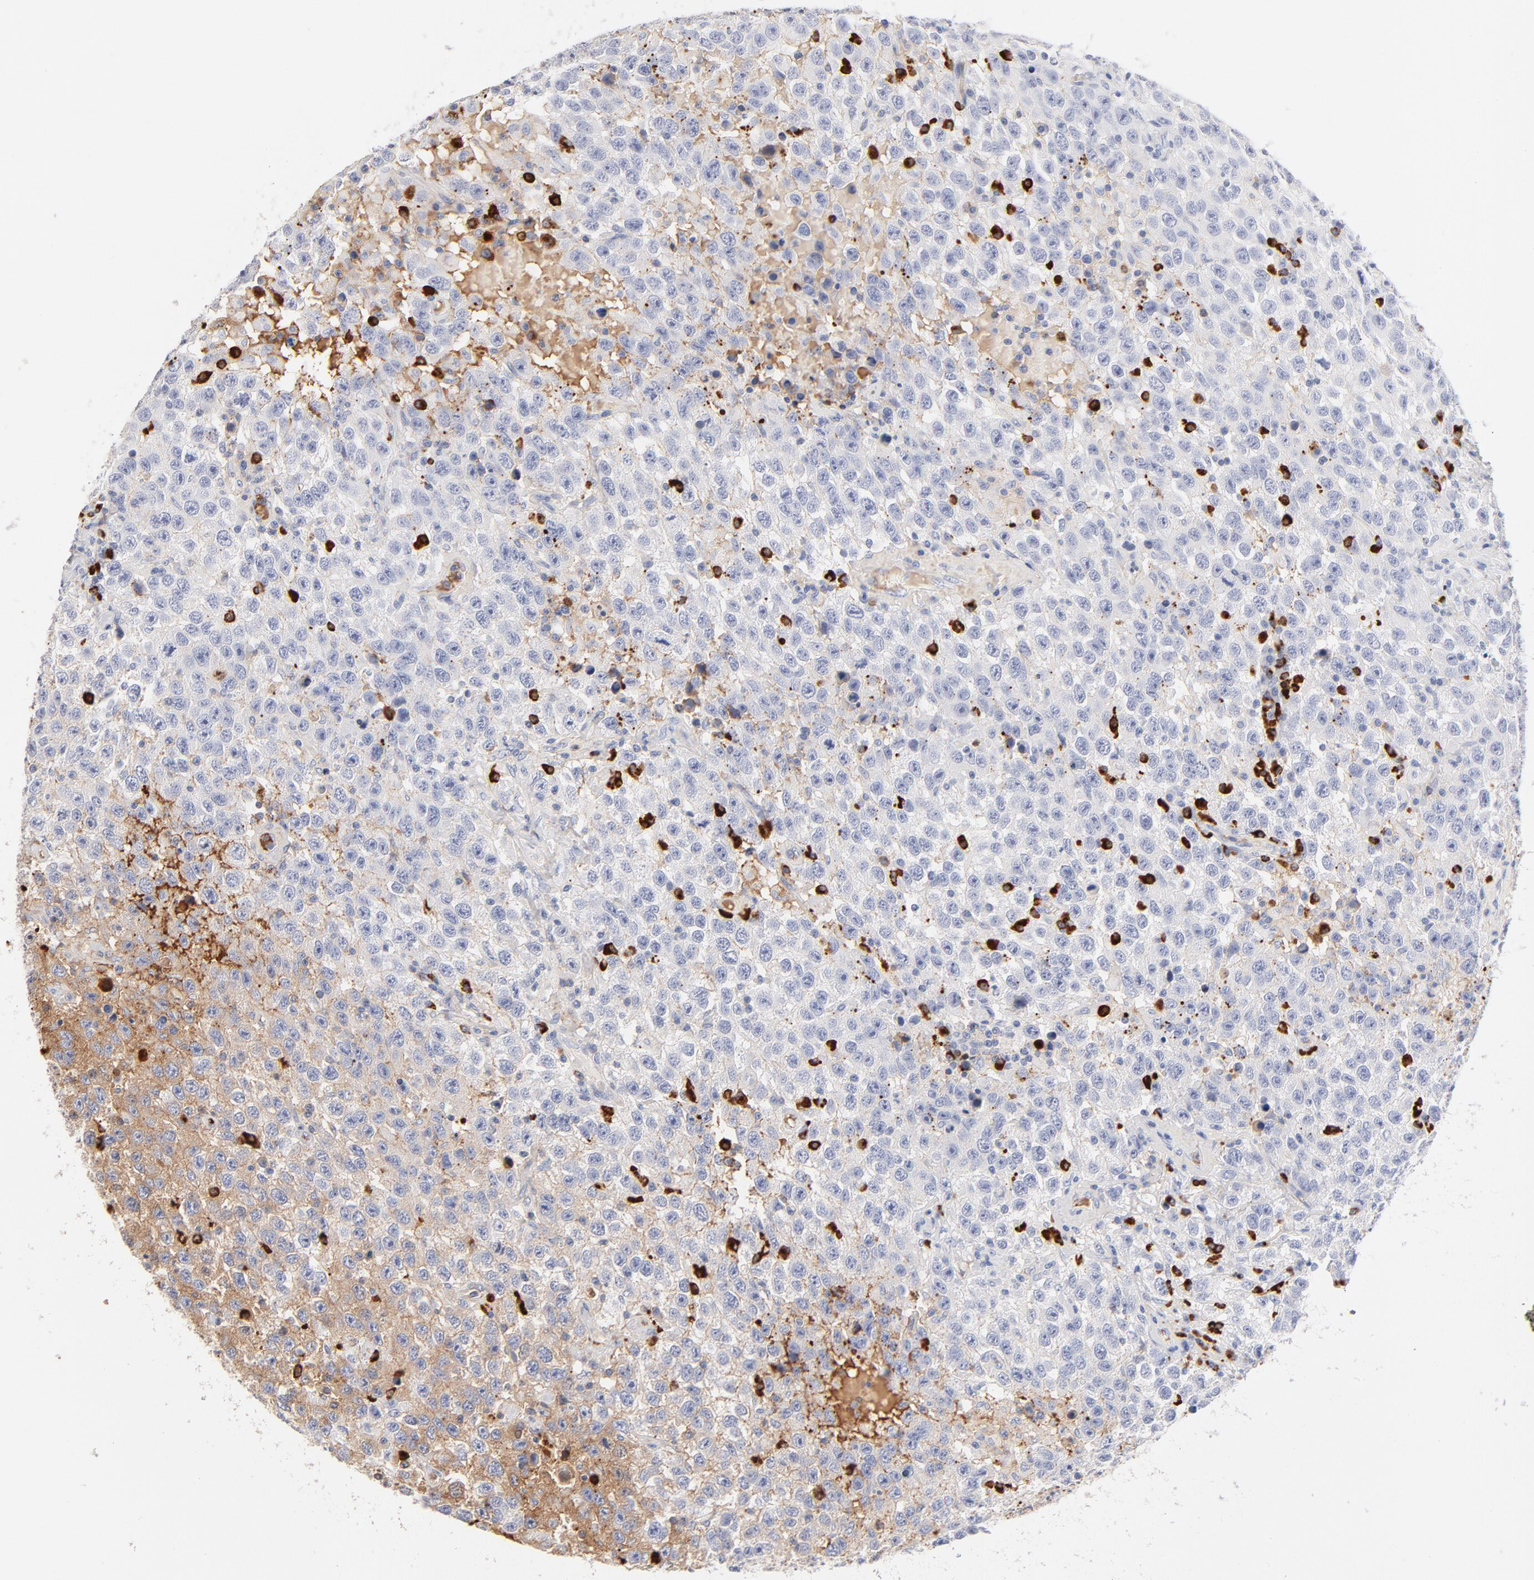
{"staining": {"intensity": "moderate", "quantity": "<25%", "location": "cytoplasmic/membranous"}, "tissue": "testis cancer", "cell_type": "Tumor cells", "image_type": "cancer", "snomed": [{"axis": "morphology", "description": "Seminoma, NOS"}, {"axis": "topography", "description": "Testis"}], "caption": "Human testis seminoma stained with a brown dye shows moderate cytoplasmic/membranous positive positivity in approximately <25% of tumor cells.", "gene": "PLAT", "patient": {"sex": "male", "age": 41}}